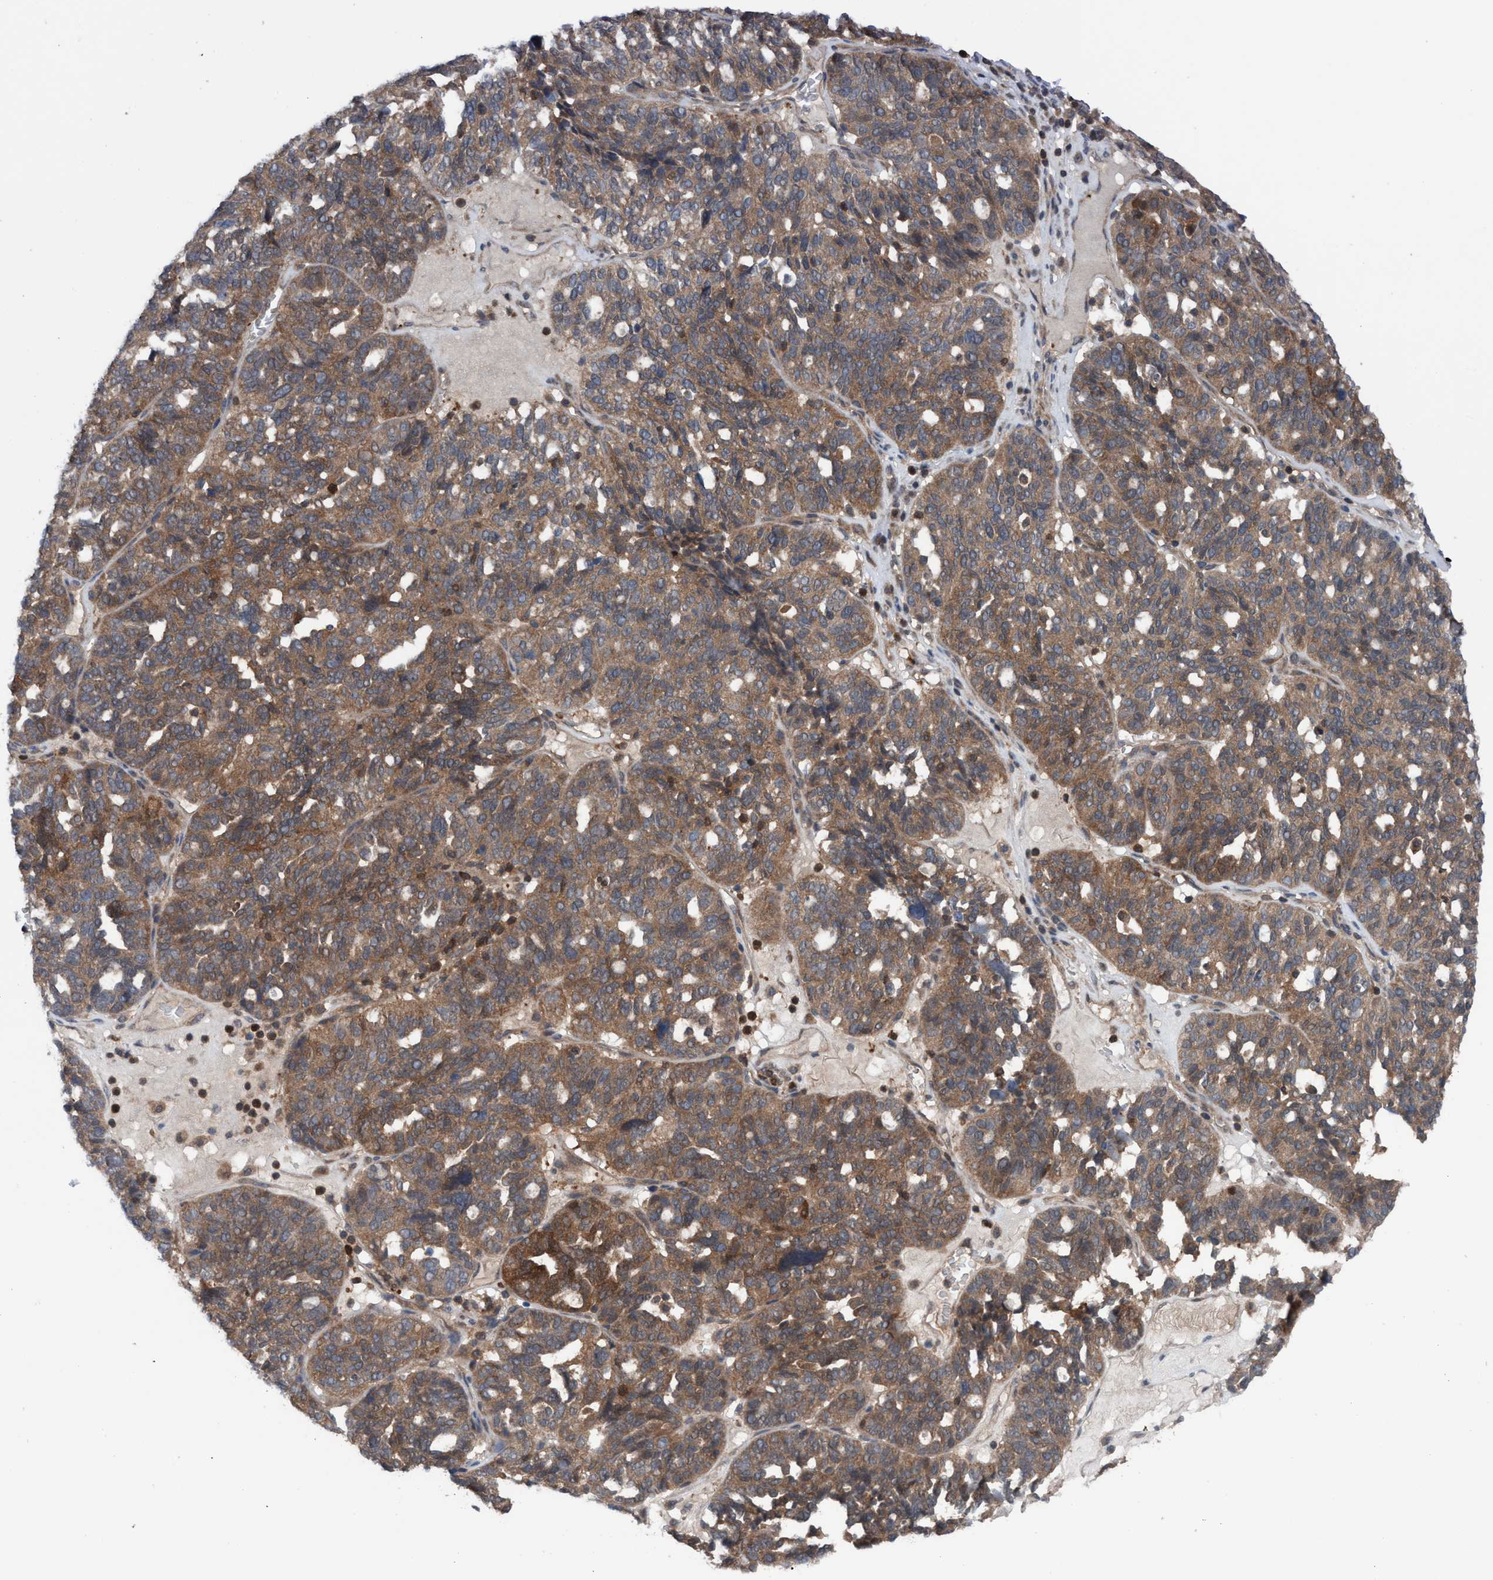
{"staining": {"intensity": "moderate", "quantity": ">75%", "location": "cytoplasmic/membranous"}, "tissue": "ovarian cancer", "cell_type": "Tumor cells", "image_type": "cancer", "snomed": [{"axis": "morphology", "description": "Cystadenocarcinoma, serous, NOS"}, {"axis": "topography", "description": "Ovary"}], "caption": "Immunohistochemistry staining of ovarian cancer (serous cystadenocarcinoma), which shows medium levels of moderate cytoplasmic/membranous positivity in approximately >75% of tumor cells indicating moderate cytoplasmic/membranous protein expression. The staining was performed using DAB (3,3'-diaminobenzidine) (brown) for protein detection and nuclei were counterstained in hematoxylin (blue).", "gene": "GLOD4", "patient": {"sex": "female", "age": 59}}